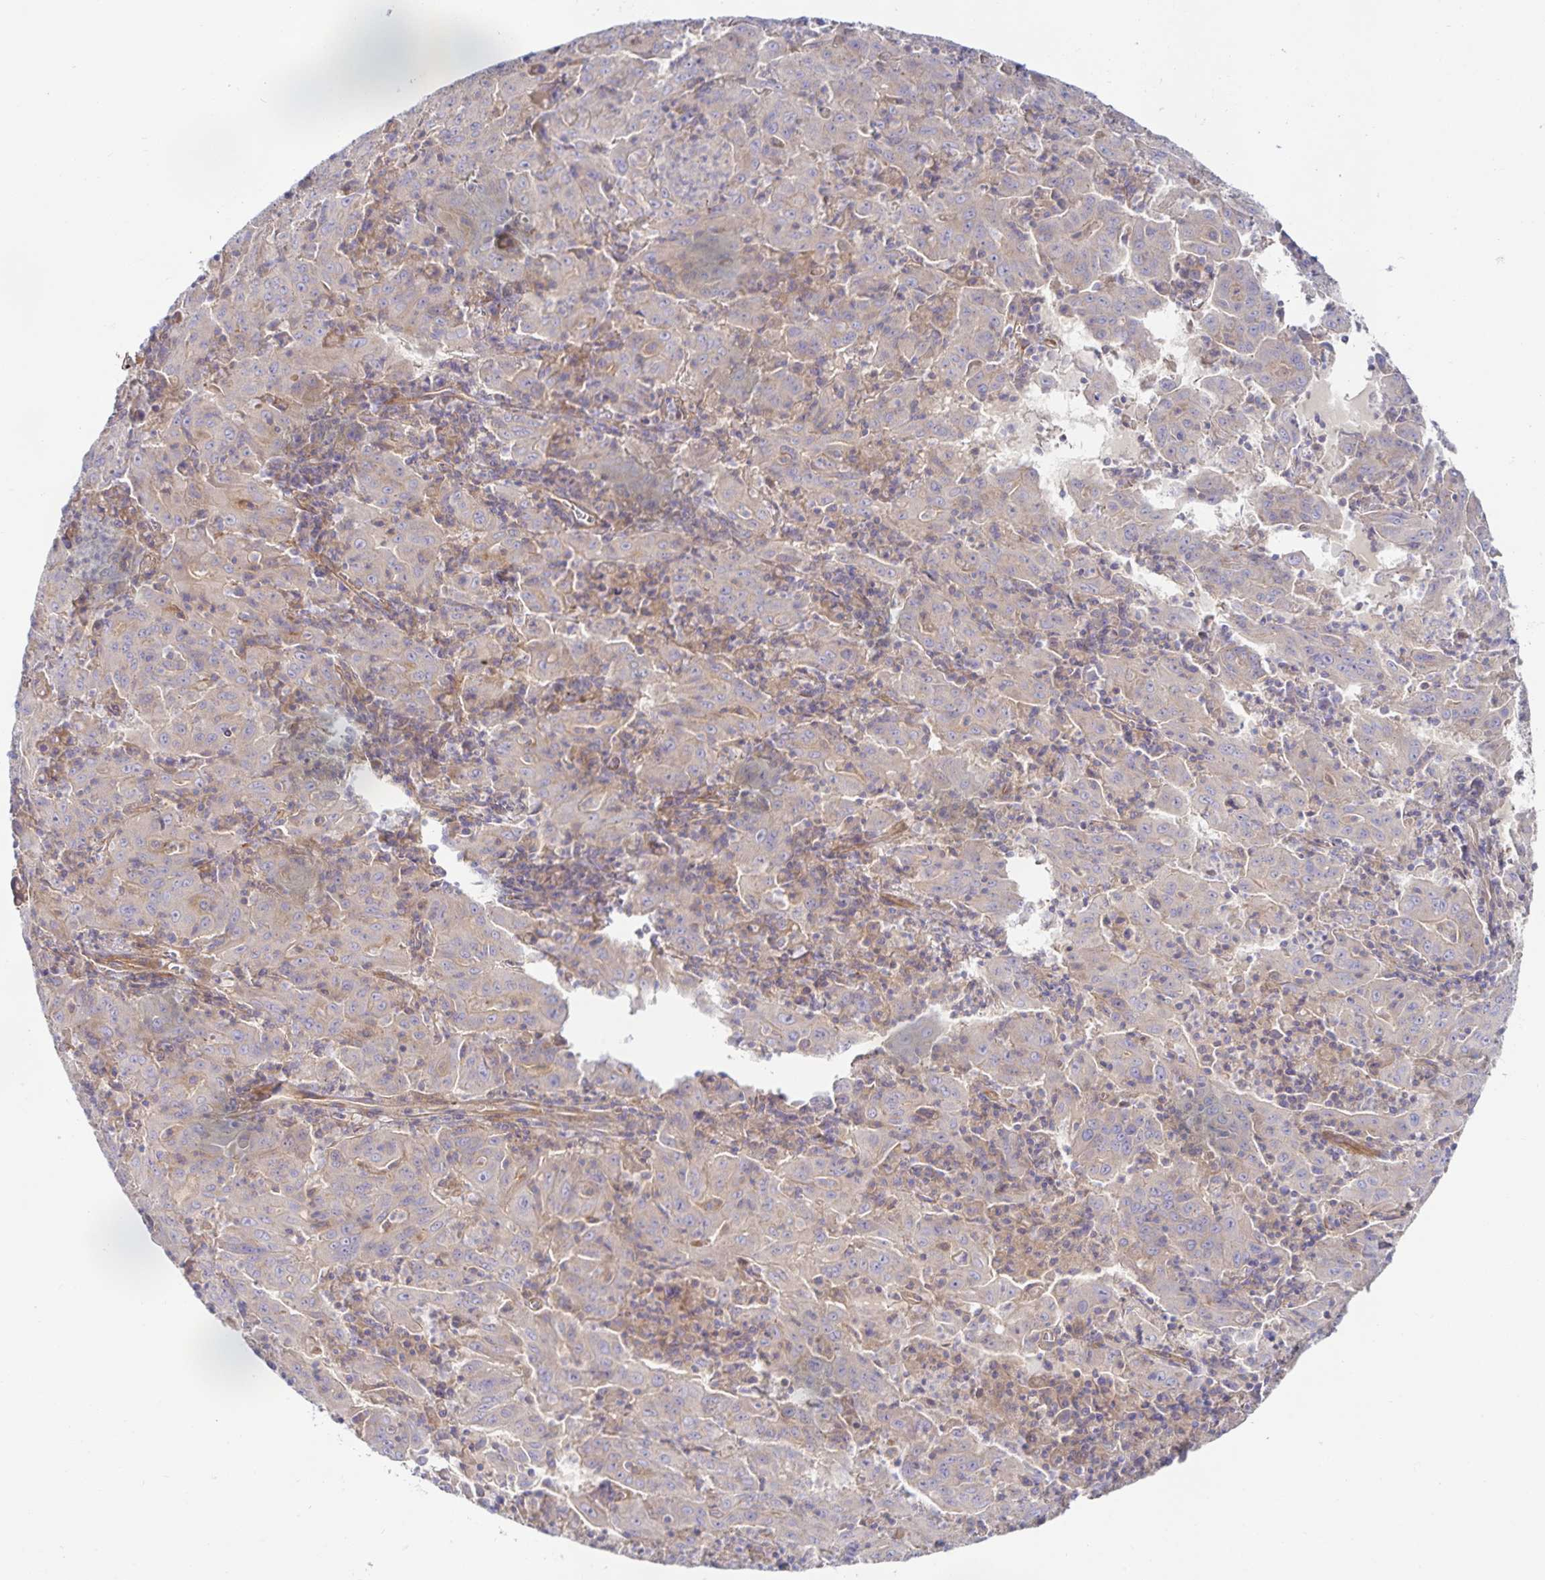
{"staining": {"intensity": "negative", "quantity": "none", "location": "none"}, "tissue": "pancreatic cancer", "cell_type": "Tumor cells", "image_type": "cancer", "snomed": [{"axis": "morphology", "description": "Adenocarcinoma, NOS"}, {"axis": "topography", "description": "Pancreas"}], "caption": "DAB immunohistochemical staining of pancreatic adenocarcinoma shows no significant positivity in tumor cells.", "gene": "METTL22", "patient": {"sex": "male", "age": 63}}